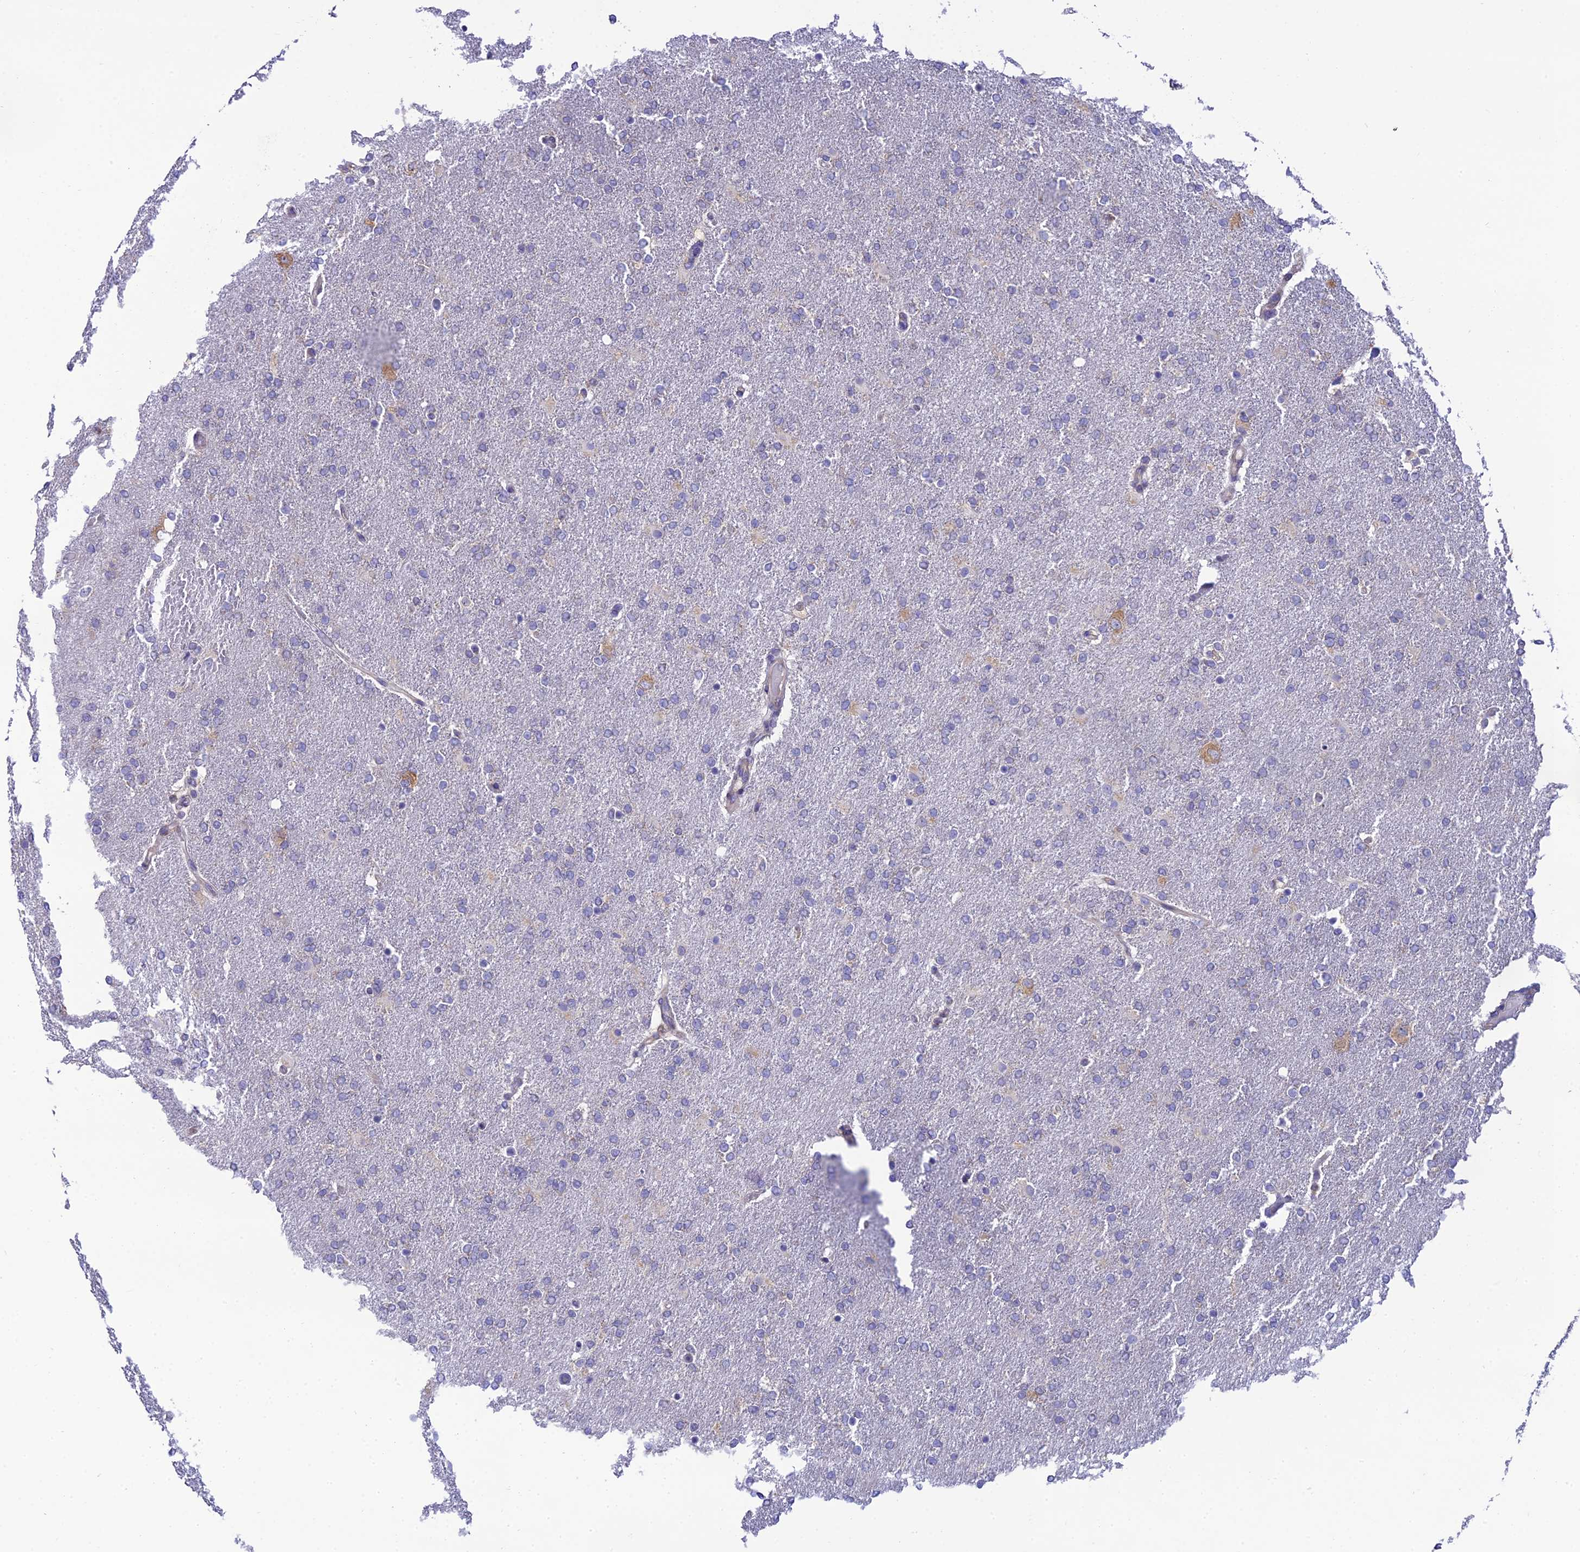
{"staining": {"intensity": "negative", "quantity": "none", "location": "none"}, "tissue": "glioma", "cell_type": "Tumor cells", "image_type": "cancer", "snomed": [{"axis": "morphology", "description": "Glioma, malignant, High grade"}, {"axis": "topography", "description": "Brain"}], "caption": "High magnification brightfield microscopy of malignant glioma (high-grade) stained with DAB (3,3'-diaminobenzidine) (brown) and counterstained with hematoxylin (blue): tumor cells show no significant staining.", "gene": "CLCN7", "patient": {"sex": "male", "age": 72}}